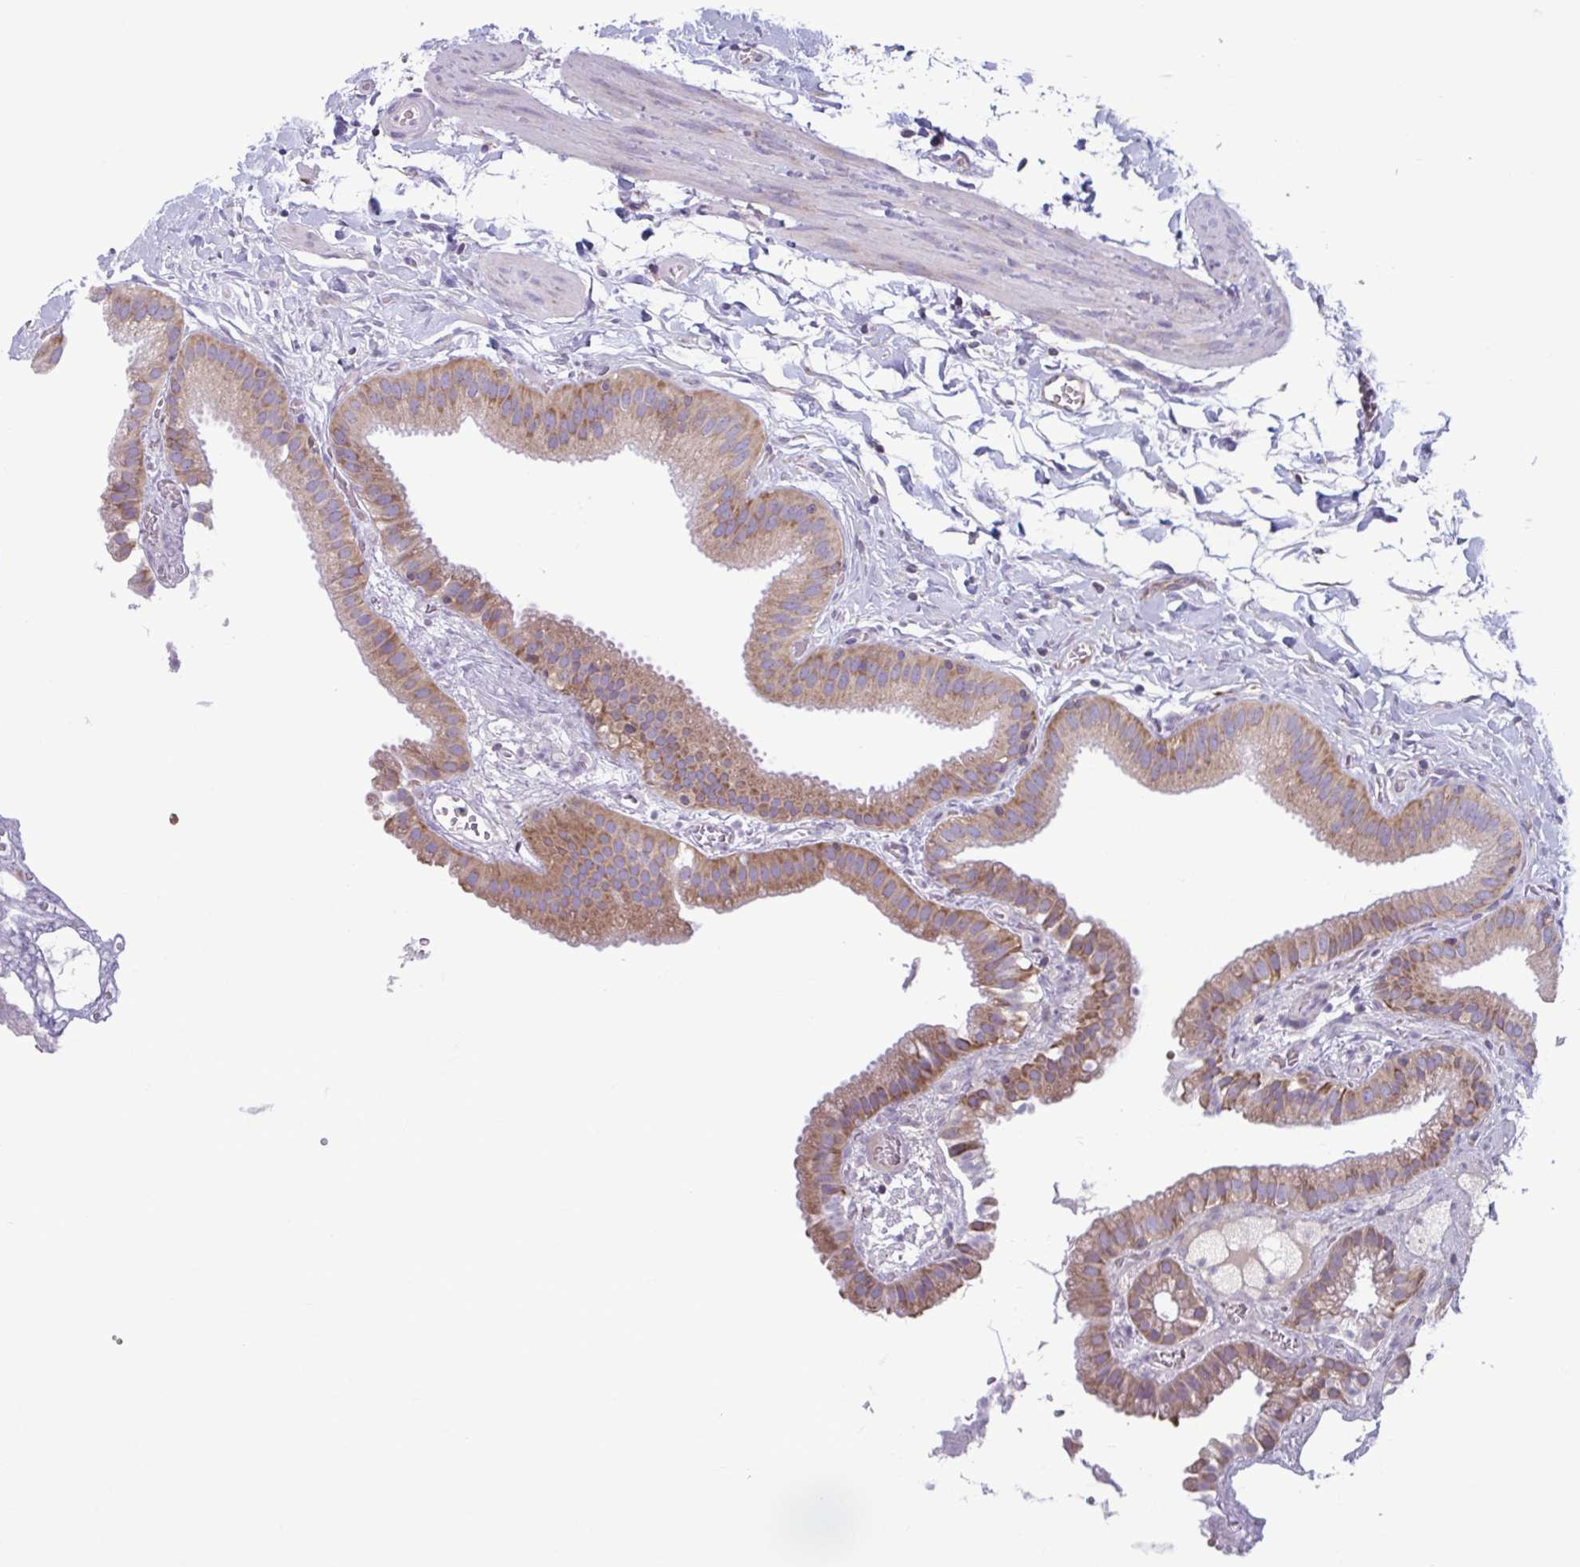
{"staining": {"intensity": "moderate", "quantity": ">75%", "location": "cytoplasmic/membranous"}, "tissue": "gallbladder", "cell_type": "Glandular cells", "image_type": "normal", "snomed": [{"axis": "morphology", "description": "Normal tissue, NOS"}, {"axis": "topography", "description": "Gallbladder"}], "caption": "About >75% of glandular cells in normal human gallbladder reveal moderate cytoplasmic/membranous protein expression as visualized by brown immunohistochemical staining.", "gene": "RPS16", "patient": {"sex": "female", "age": 63}}